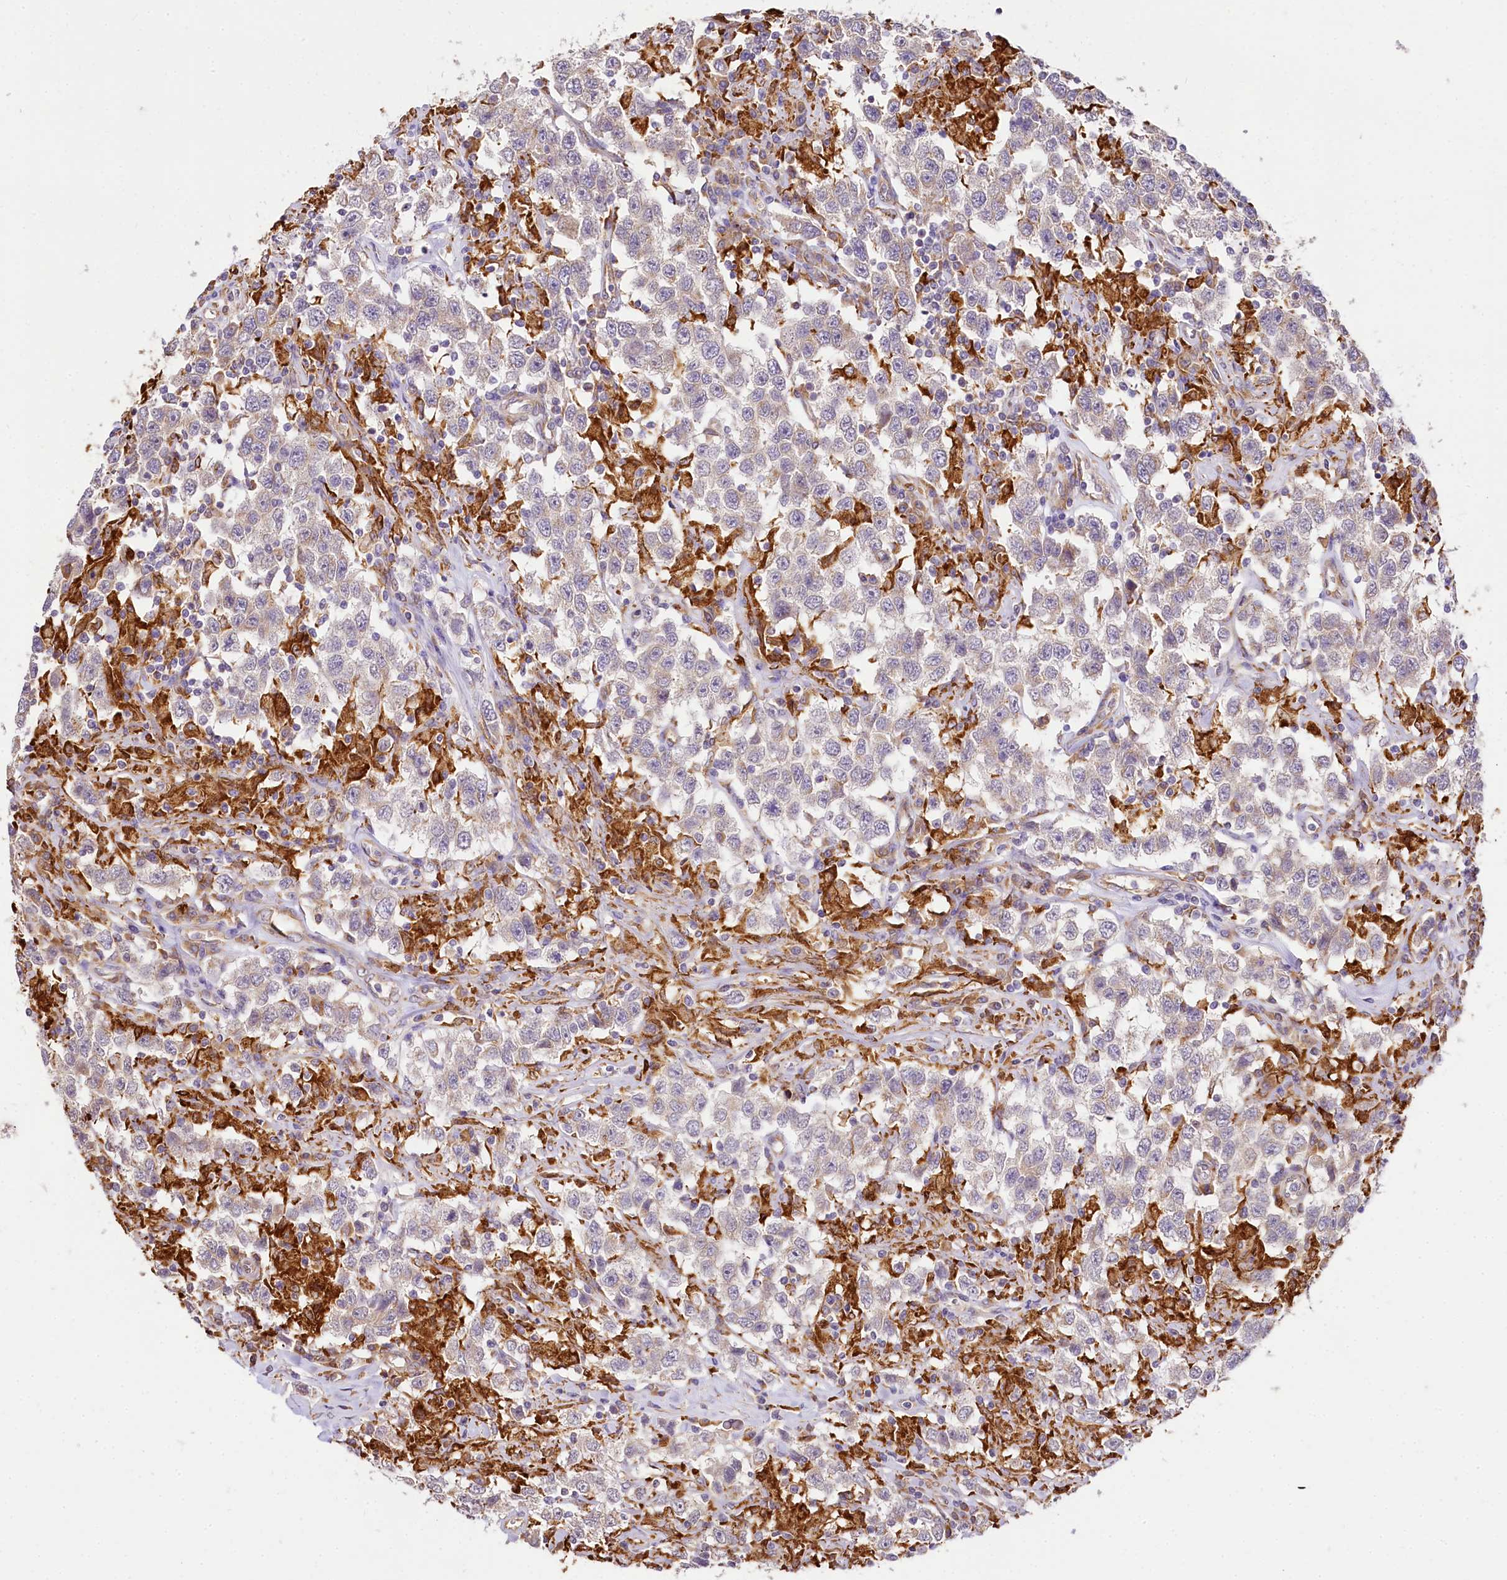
{"staining": {"intensity": "weak", "quantity": "25%-75%", "location": "cytoplasmic/membranous"}, "tissue": "testis cancer", "cell_type": "Tumor cells", "image_type": "cancer", "snomed": [{"axis": "morphology", "description": "Seminoma, NOS"}, {"axis": "topography", "description": "Testis"}], "caption": "There is low levels of weak cytoplasmic/membranous staining in tumor cells of testis seminoma, as demonstrated by immunohistochemical staining (brown color).", "gene": "PPIP5K2", "patient": {"sex": "male", "age": 41}}